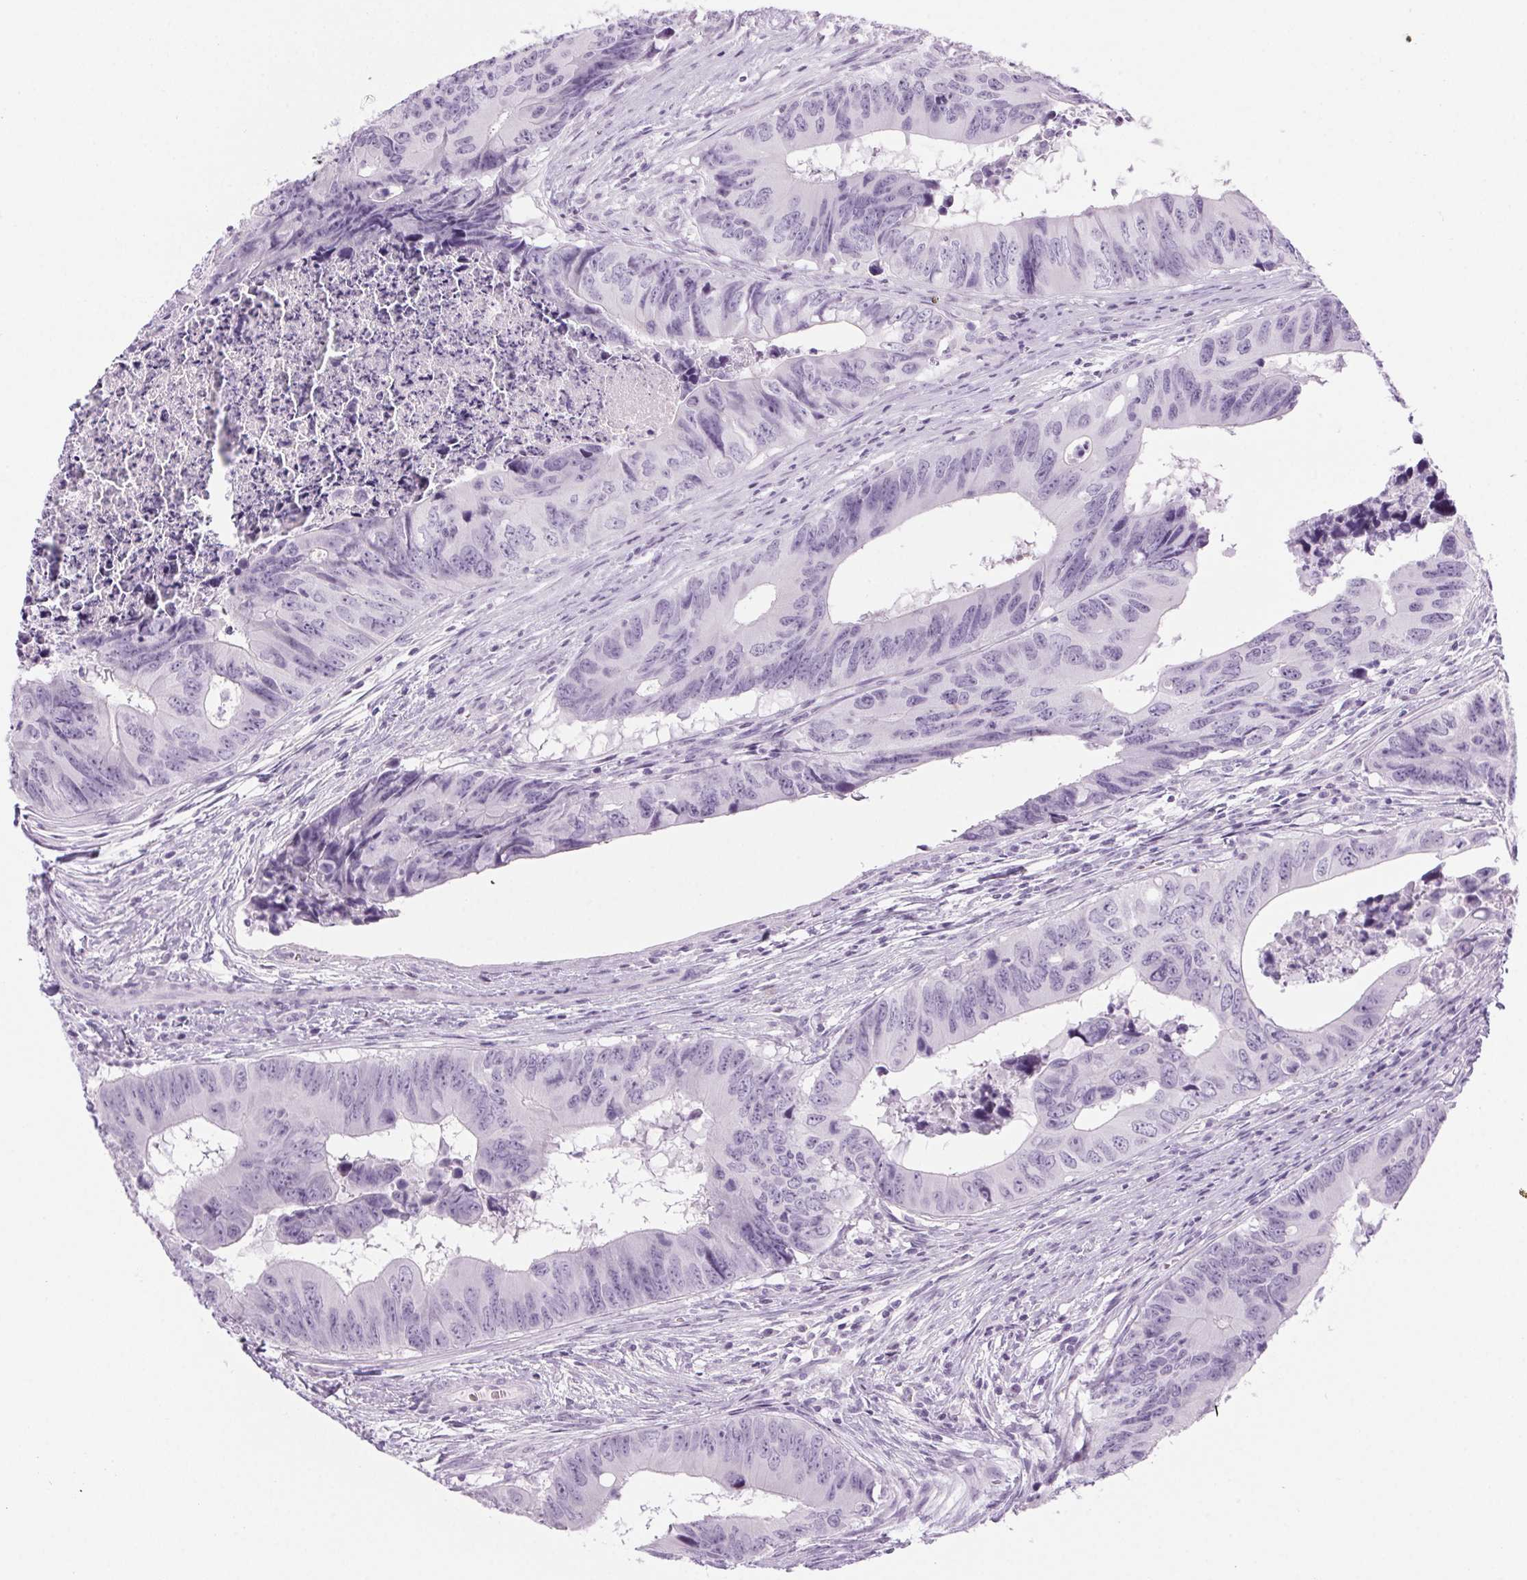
{"staining": {"intensity": "negative", "quantity": "none", "location": "none"}, "tissue": "colorectal cancer", "cell_type": "Tumor cells", "image_type": "cancer", "snomed": [{"axis": "morphology", "description": "Adenocarcinoma, NOS"}, {"axis": "topography", "description": "Colon"}], "caption": "Colorectal adenocarcinoma stained for a protein using IHC reveals no expression tumor cells.", "gene": "LRP2", "patient": {"sex": "female", "age": 82}}